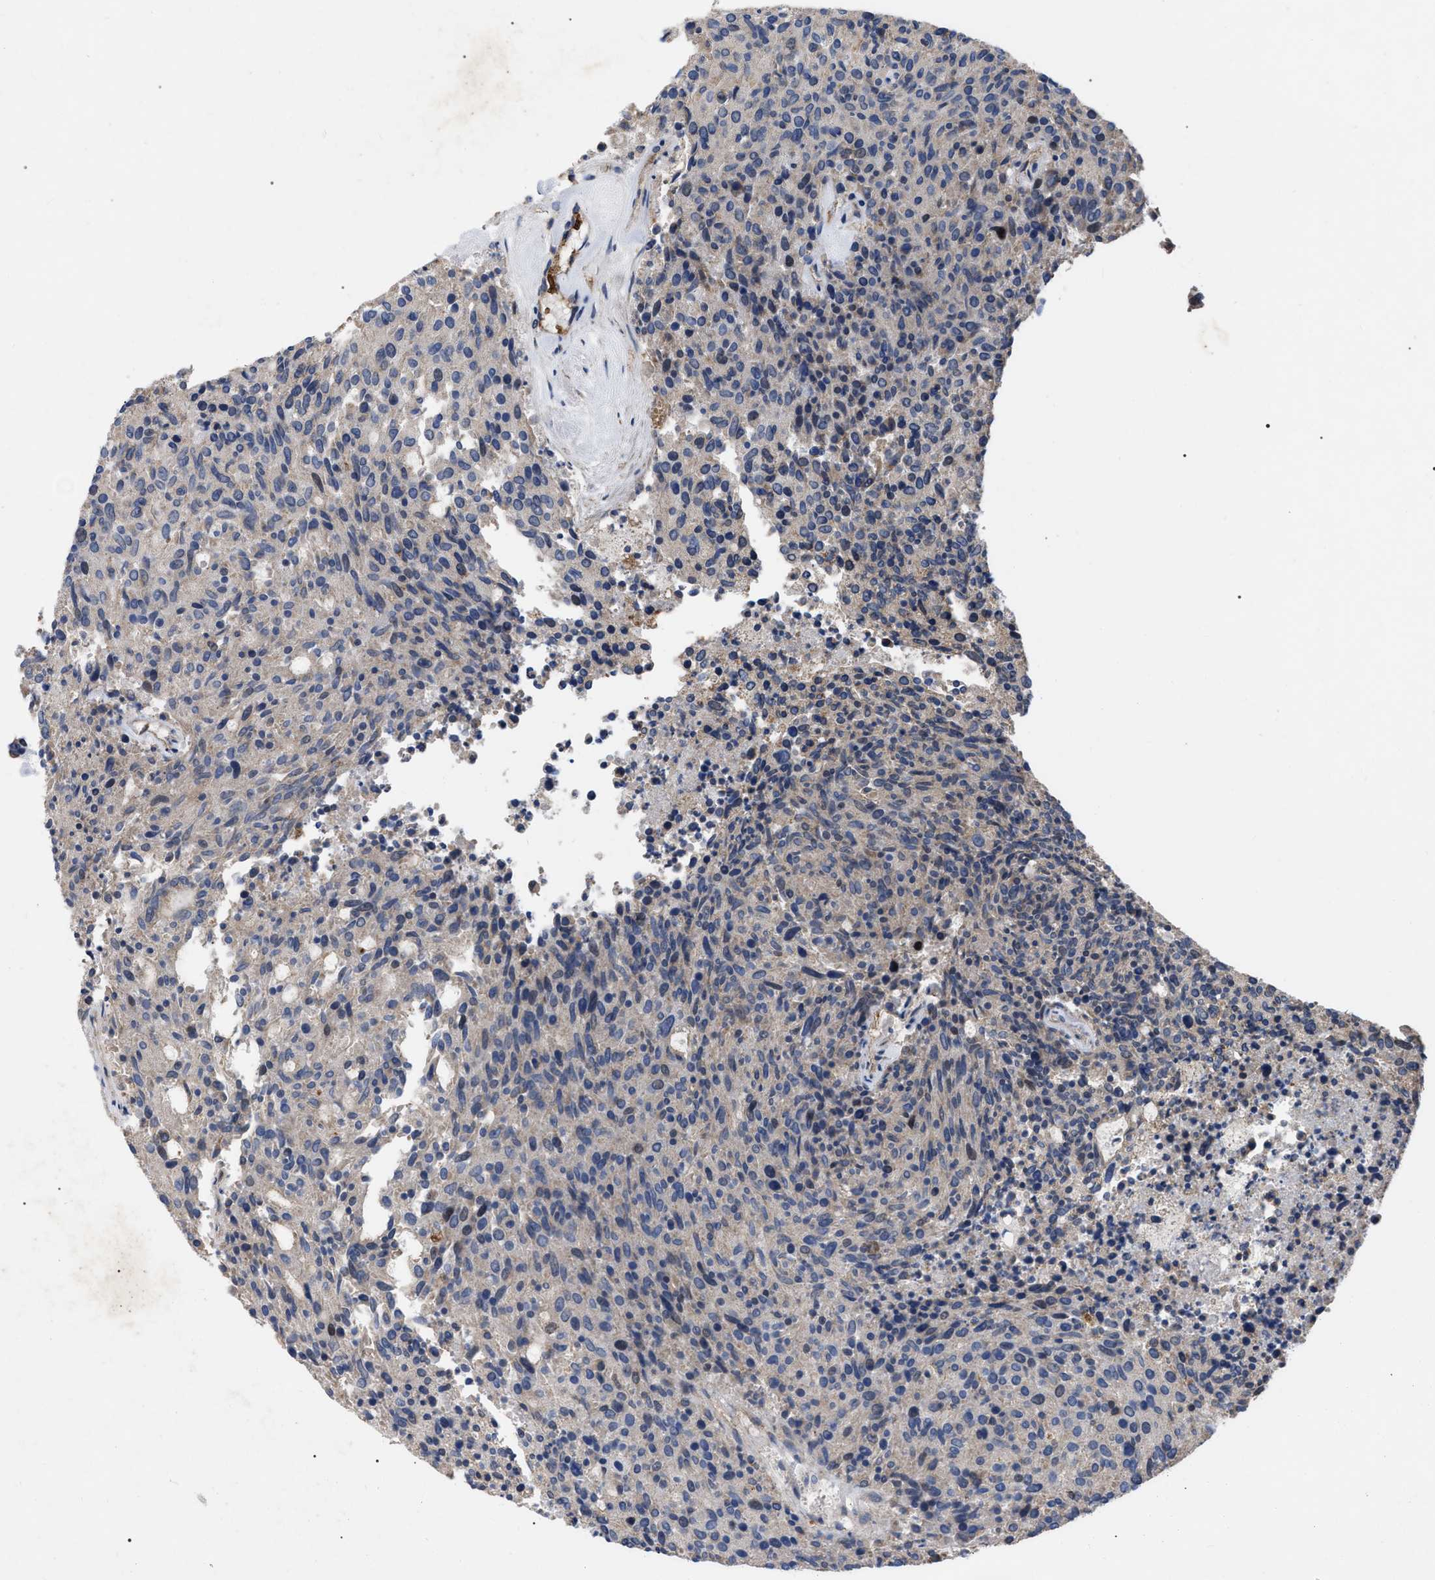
{"staining": {"intensity": "negative", "quantity": "none", "location": "none"}, "tissue": "carcinoid", "cell_type": "Tumor cells", "image_type": "cancer", "snomed": [{"axis": "morphology", "description": "Carcinoid, malignant, NOS"}, {"axis": "topography", "description": "Pancreas"}], "caption": "The image exhibits no staining of tumor cells in carcinoid.", "gene": "FAM171A2", "patient": {"sex": "female", "age": 54}}